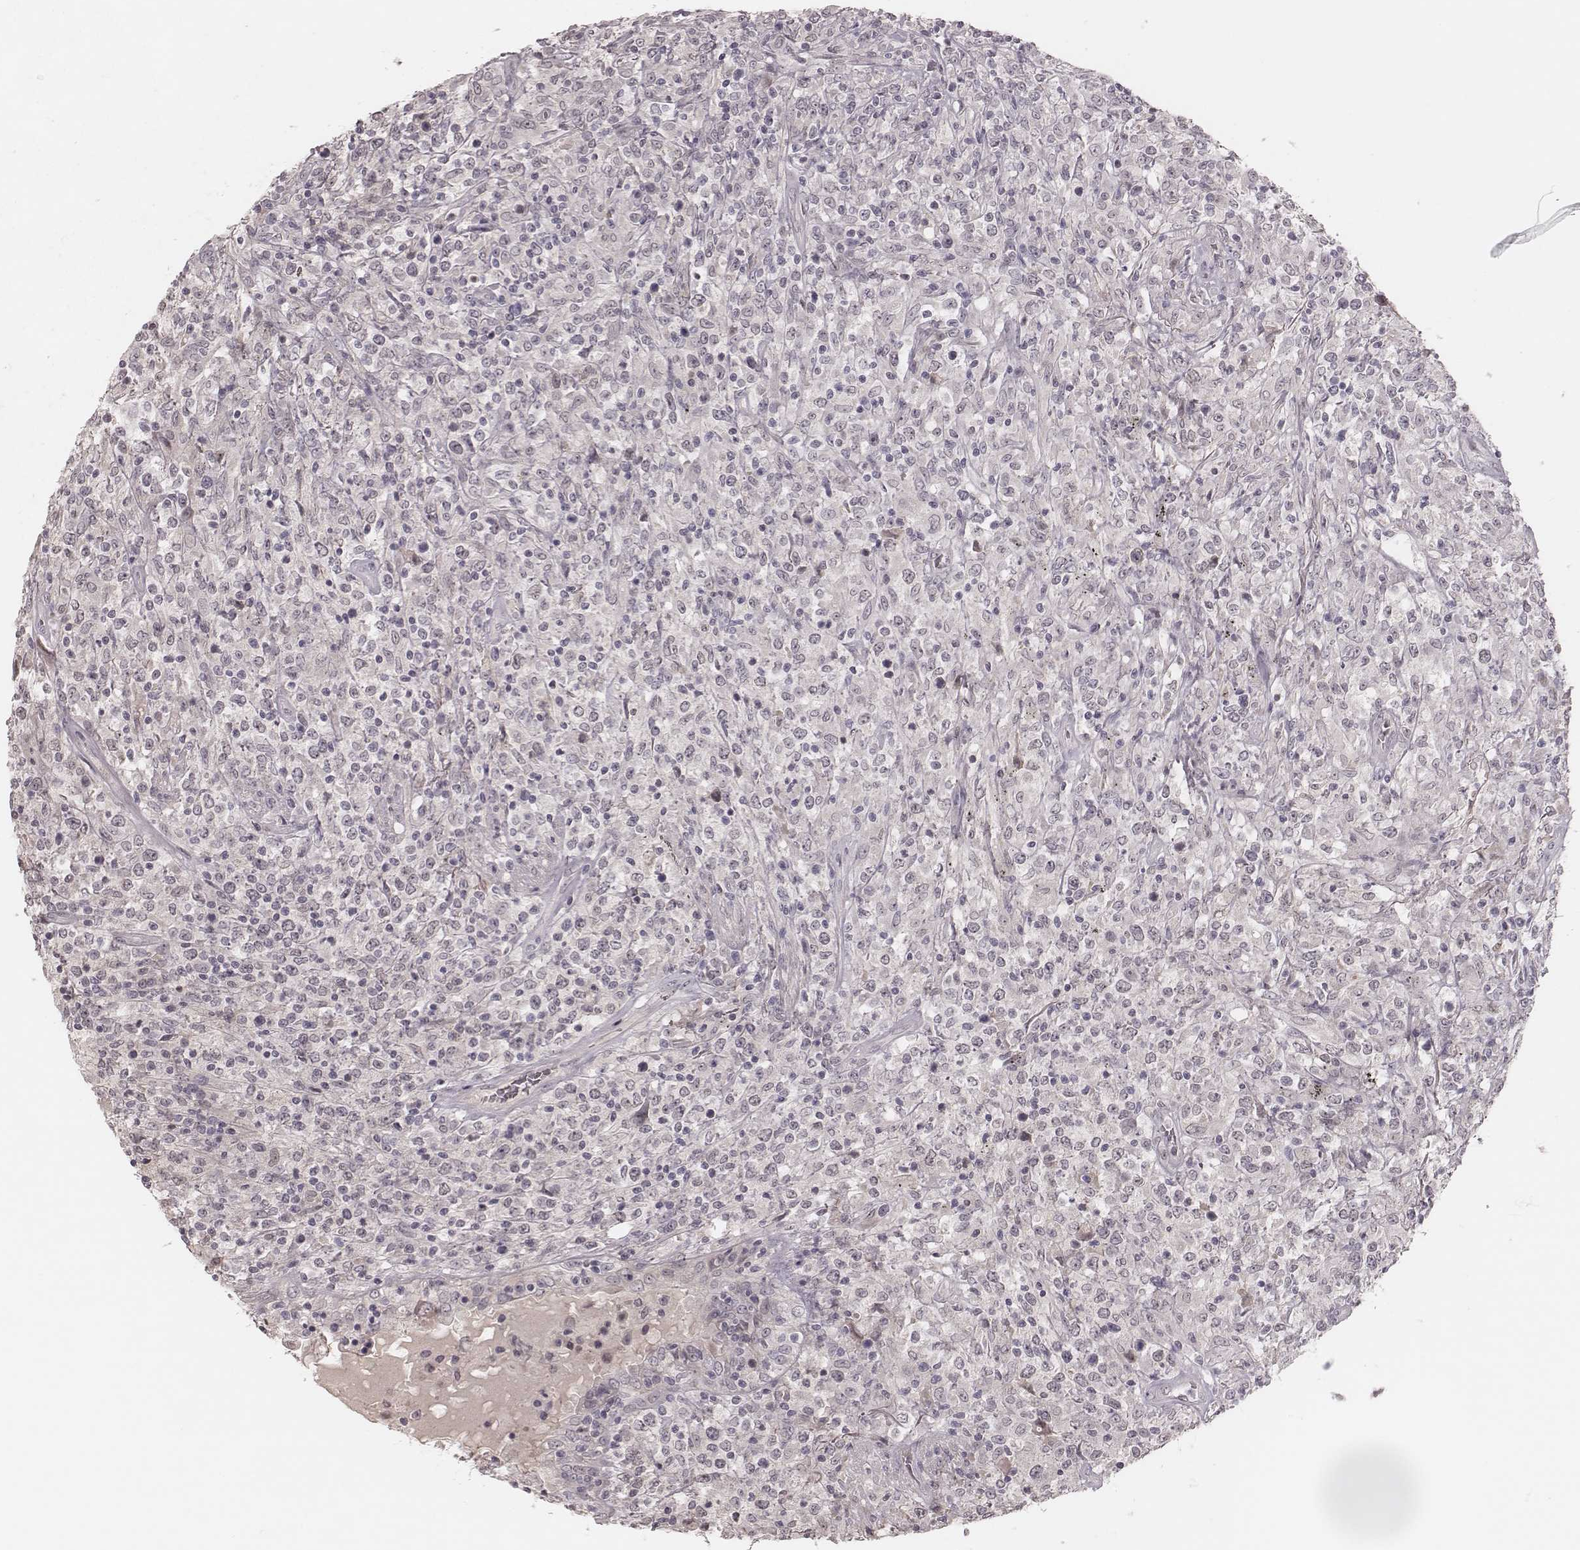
{"staining": {"intensity": "negative", "quantity": "none", "location": "none"}, "tissue": "lymphoma", "cell_type": "Tumor cells", "image_type": "cancer", "snomed": [{"axis": "morphology", "description": "Malignant lymphoma, non-Hodgkin's type, High grade"}, {"axis": "topography", "description": "Lung"}], "caption": "There is no significant expression in tumor cells of lymphoma.", "gene": "FAM13B", "patient": {"sex": "male", "age": 79}}